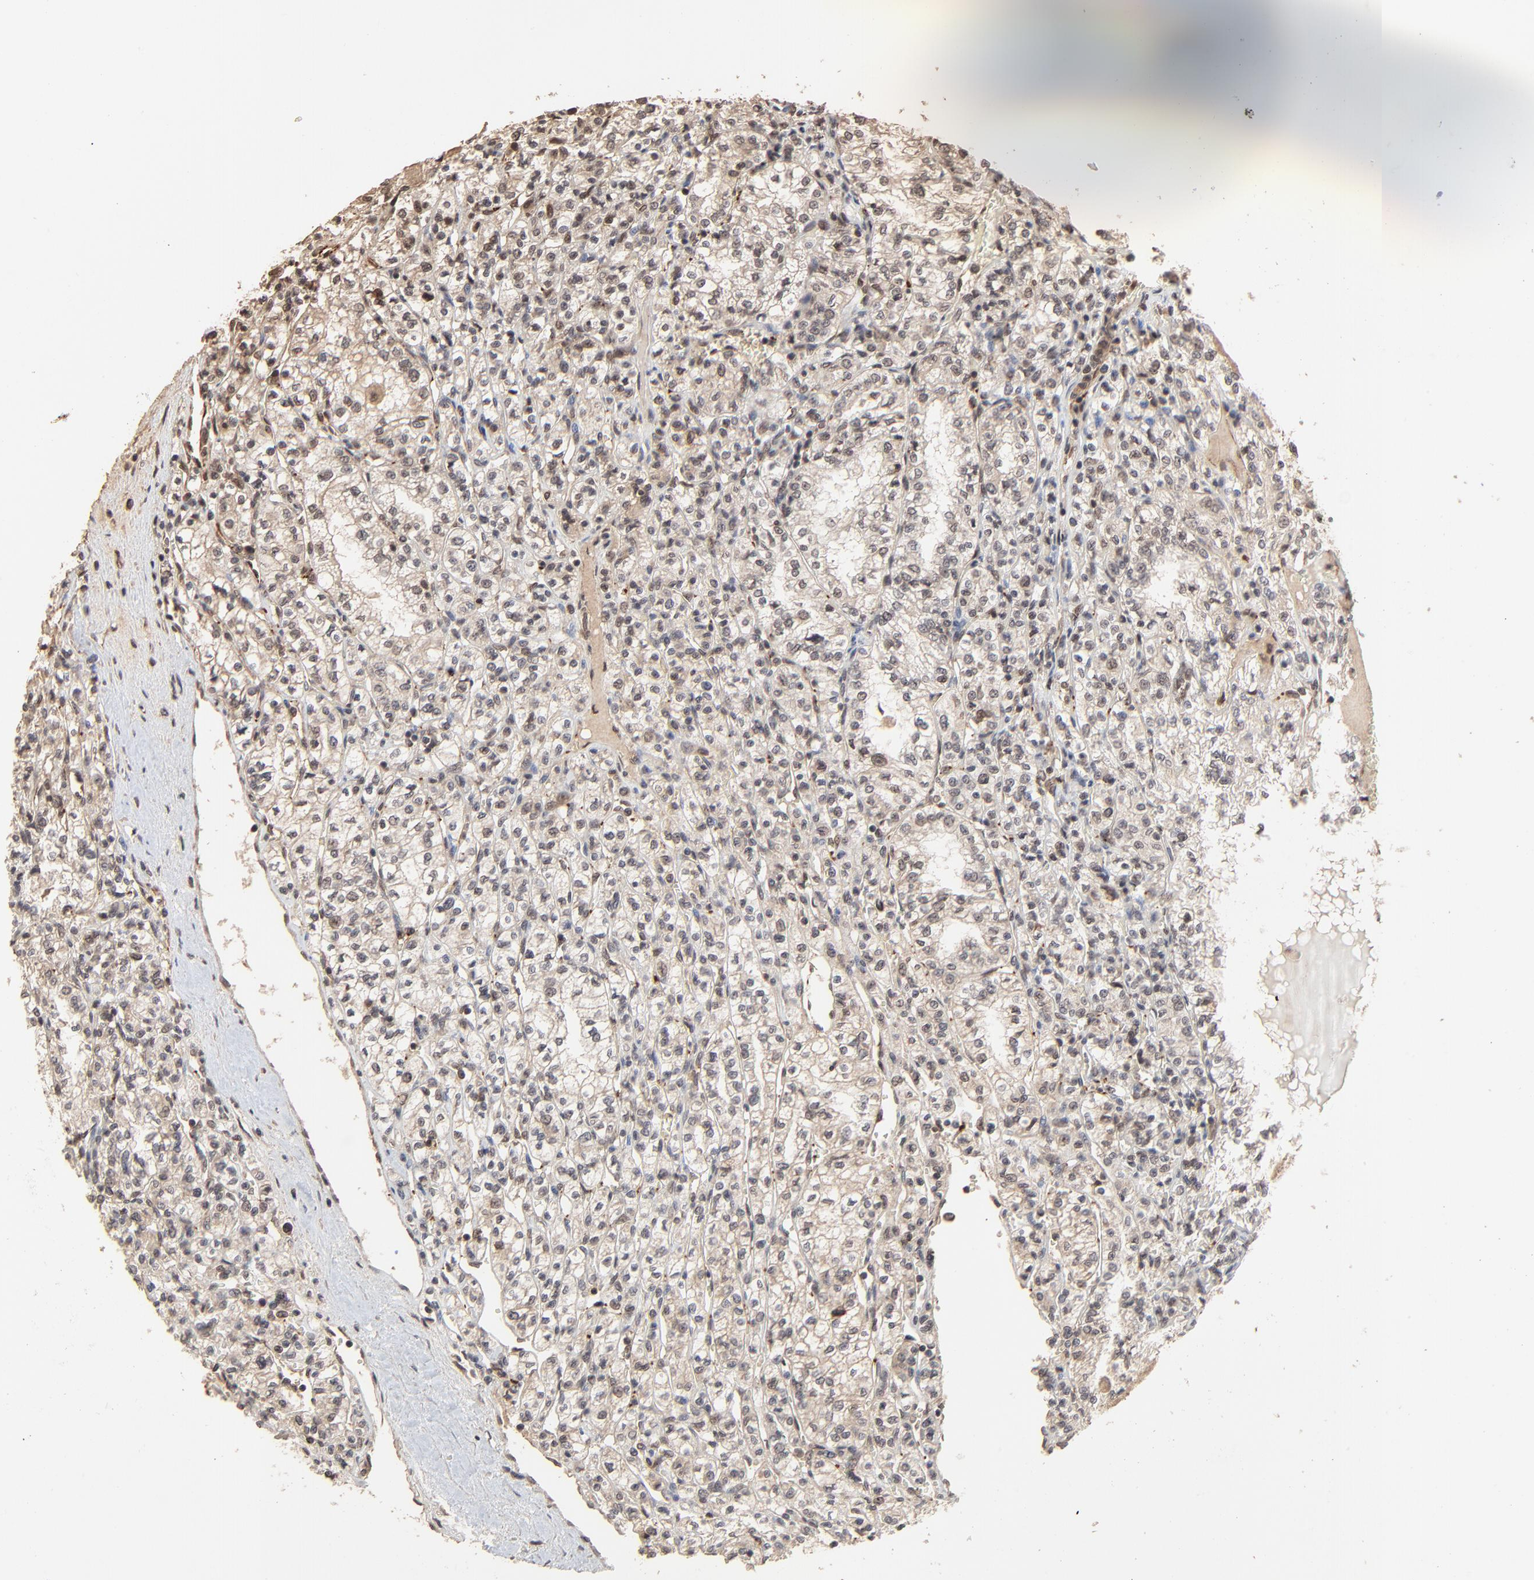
{"staining": {"intensity": "weak", "quantity": ">75%", "location": "cytoplasmic/membranous,nuclear"}, "tissue": "renal cancer", "cell_type": "Tumor cells", "image_type": "cancer", "snomed": [{"axis": "morphology", "description": "Adenocarcinoma, NOS"}, {"axis": "topography", "description": "Kidney"}], "caption": "Immunohistochemistry (IHC) image of neoplastic tissue: renal adenocarcinoma stained using IHC demonstrates low levels of weak protein expression localized specifically in the cytoplasmic/membranous and nuclear of tumor cells, appearing as a cytoplasmic/membranous and nuclear brown color.", "gene": "FAM227A", "patient": {"sex": "male", "age": 61}}